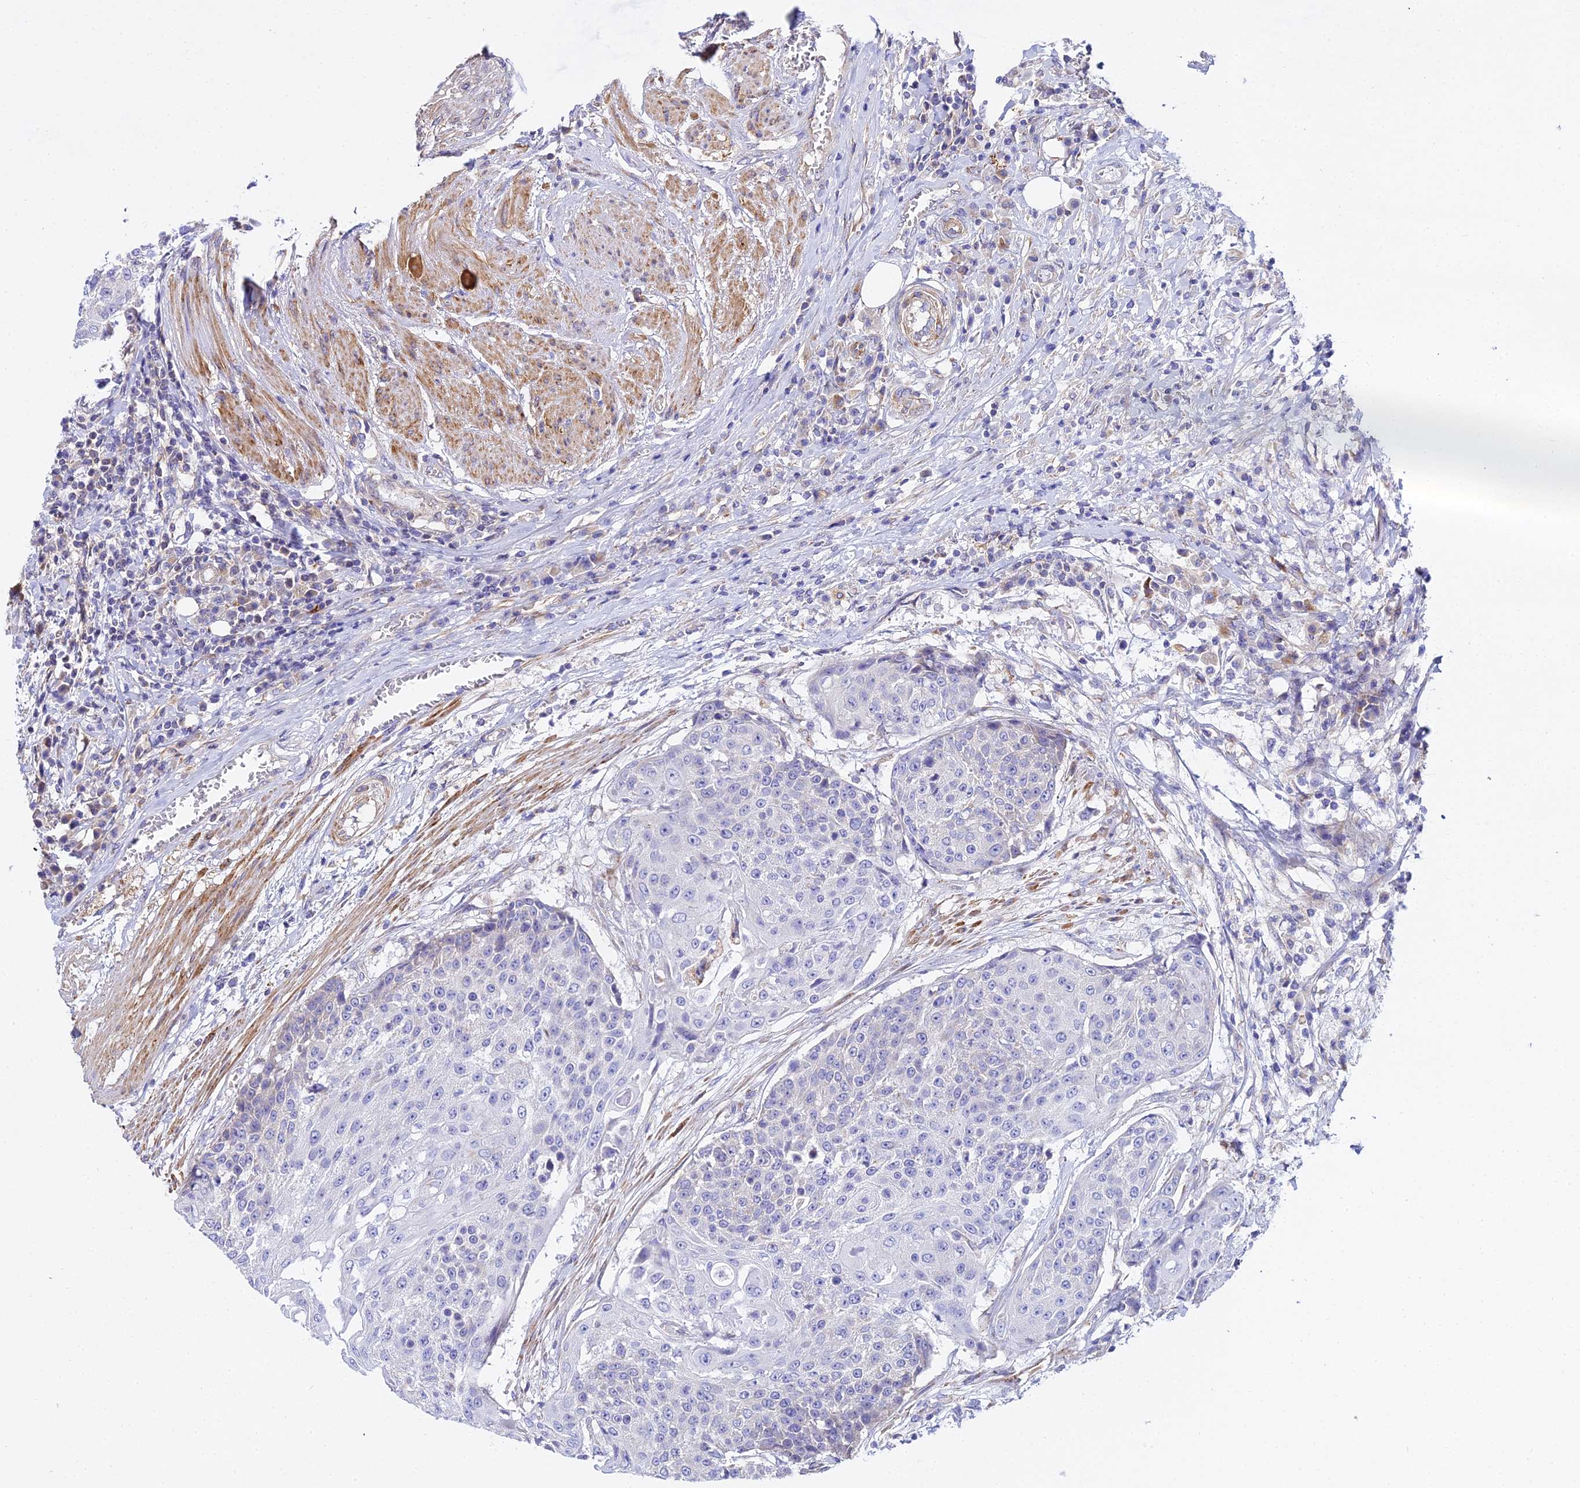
{"staining": {"intensity": "negative", "quantity": "none", "location": "none"}, "tissue": "urothelial cancer", "cell_type": "Tumor cells", "image_type": "cancer", "snomed": [{"axis": "morphology", "description": "Urothelial carcinoma, High grade"}, {"axis": "topography", "description": "Urinary bladder"}], "caption": "Tumor cells are negative for protein expression in human urothelial carcinoma (high-grade).", "gene": "ACOT2", "patient": {"sex": "female", "age": 63}}